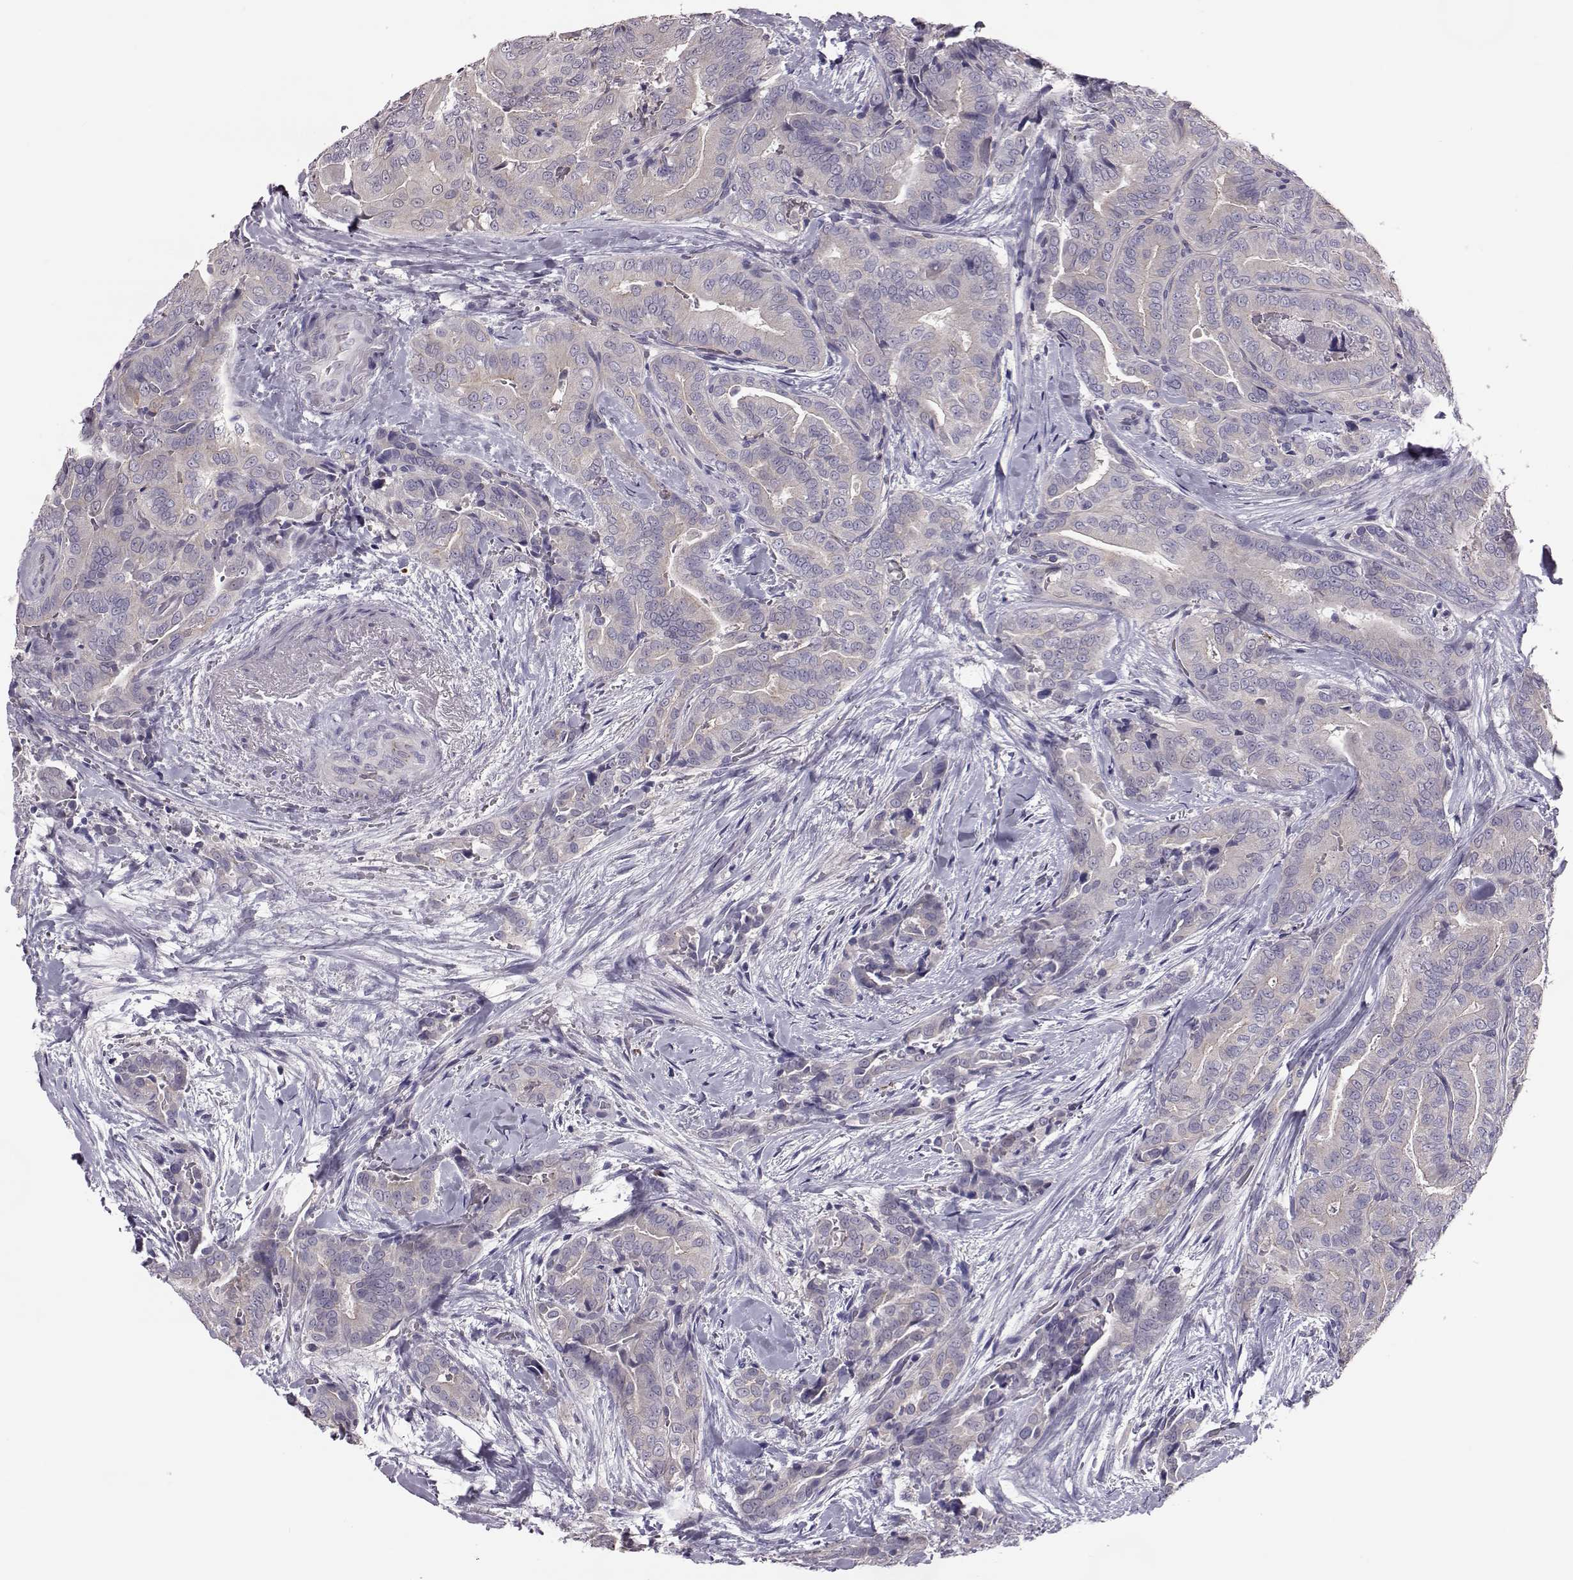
{"staining": {"intensity": "negative", "quantity": "none", "location": "none"}, "tissue": "thyroid cancer", "cell_type": "Tumor cells", "image_type": "cancer", "snomed": [{"axis": "morphology", "description": "Papillary adenocarcinoma, NOS"}, {"axis": "topography", "description": "Thyroid gland"}], "caption": "DAB (3,3'-diaminobenzidine) immunohistochemical staining of human papillary adenocarcinoma (thyroid) shows no significant positivity in tumor cells.", "gene": "ADGRG5", "patient": {"sex": "male", "age": 61}}